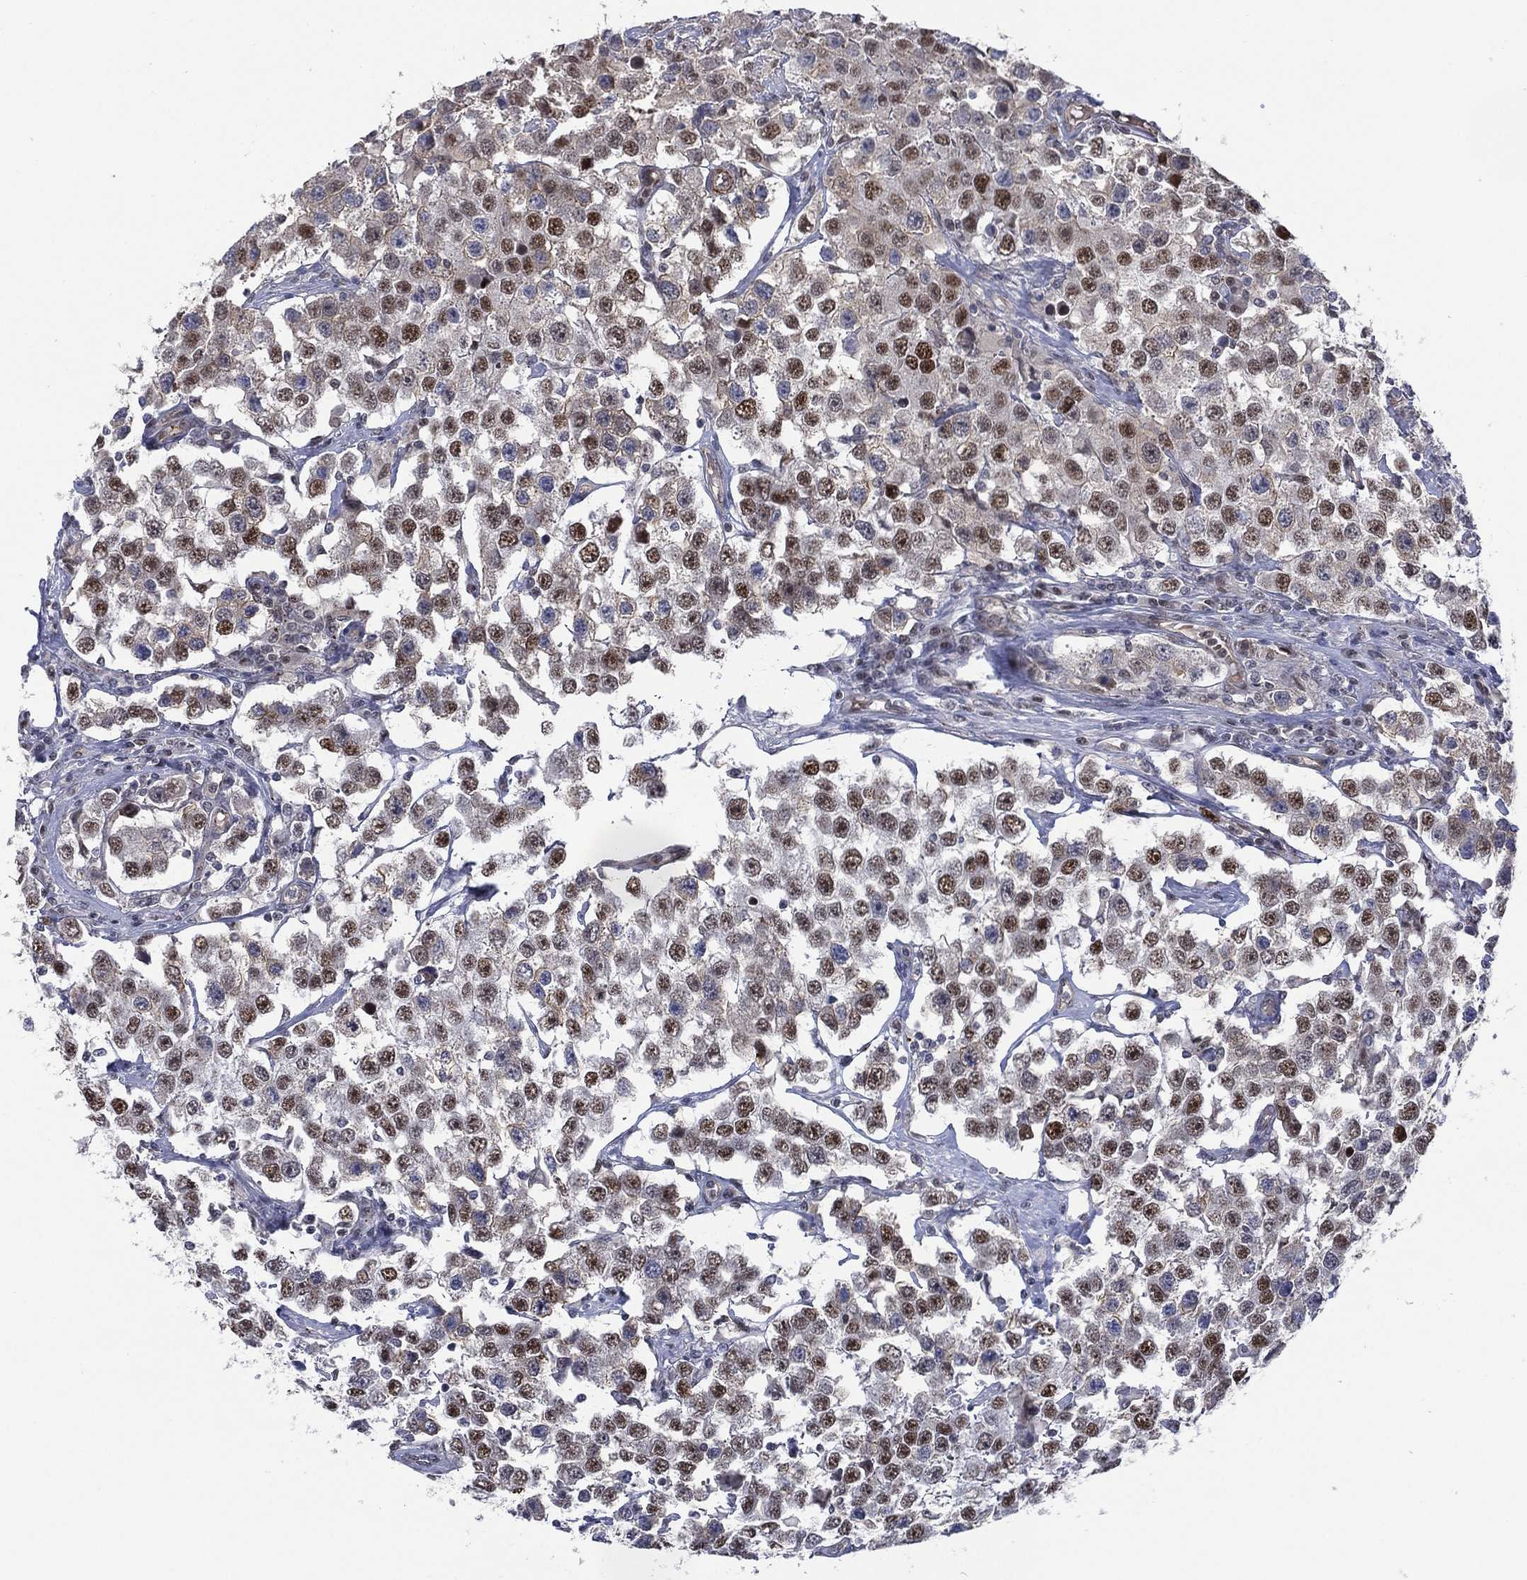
{"staining": {"intensity": "strong", "quantity": "<25%", "location": "nuclear"}, "tissue": "testis cancer", "cell_type": "Tumor cells", "image_type": "cancer", "snomed": [{"axis": "morphology", "description": "Seminoma, NOS"}, {"axis": "topography", "description": "Testis"}], "caption": "Strong nuclear staining for a protein is present in about <25% of tumor cells of testis seminoma using IHC.", "gene": "GSE1", "patient": {"sex": "male", "age": 52}}